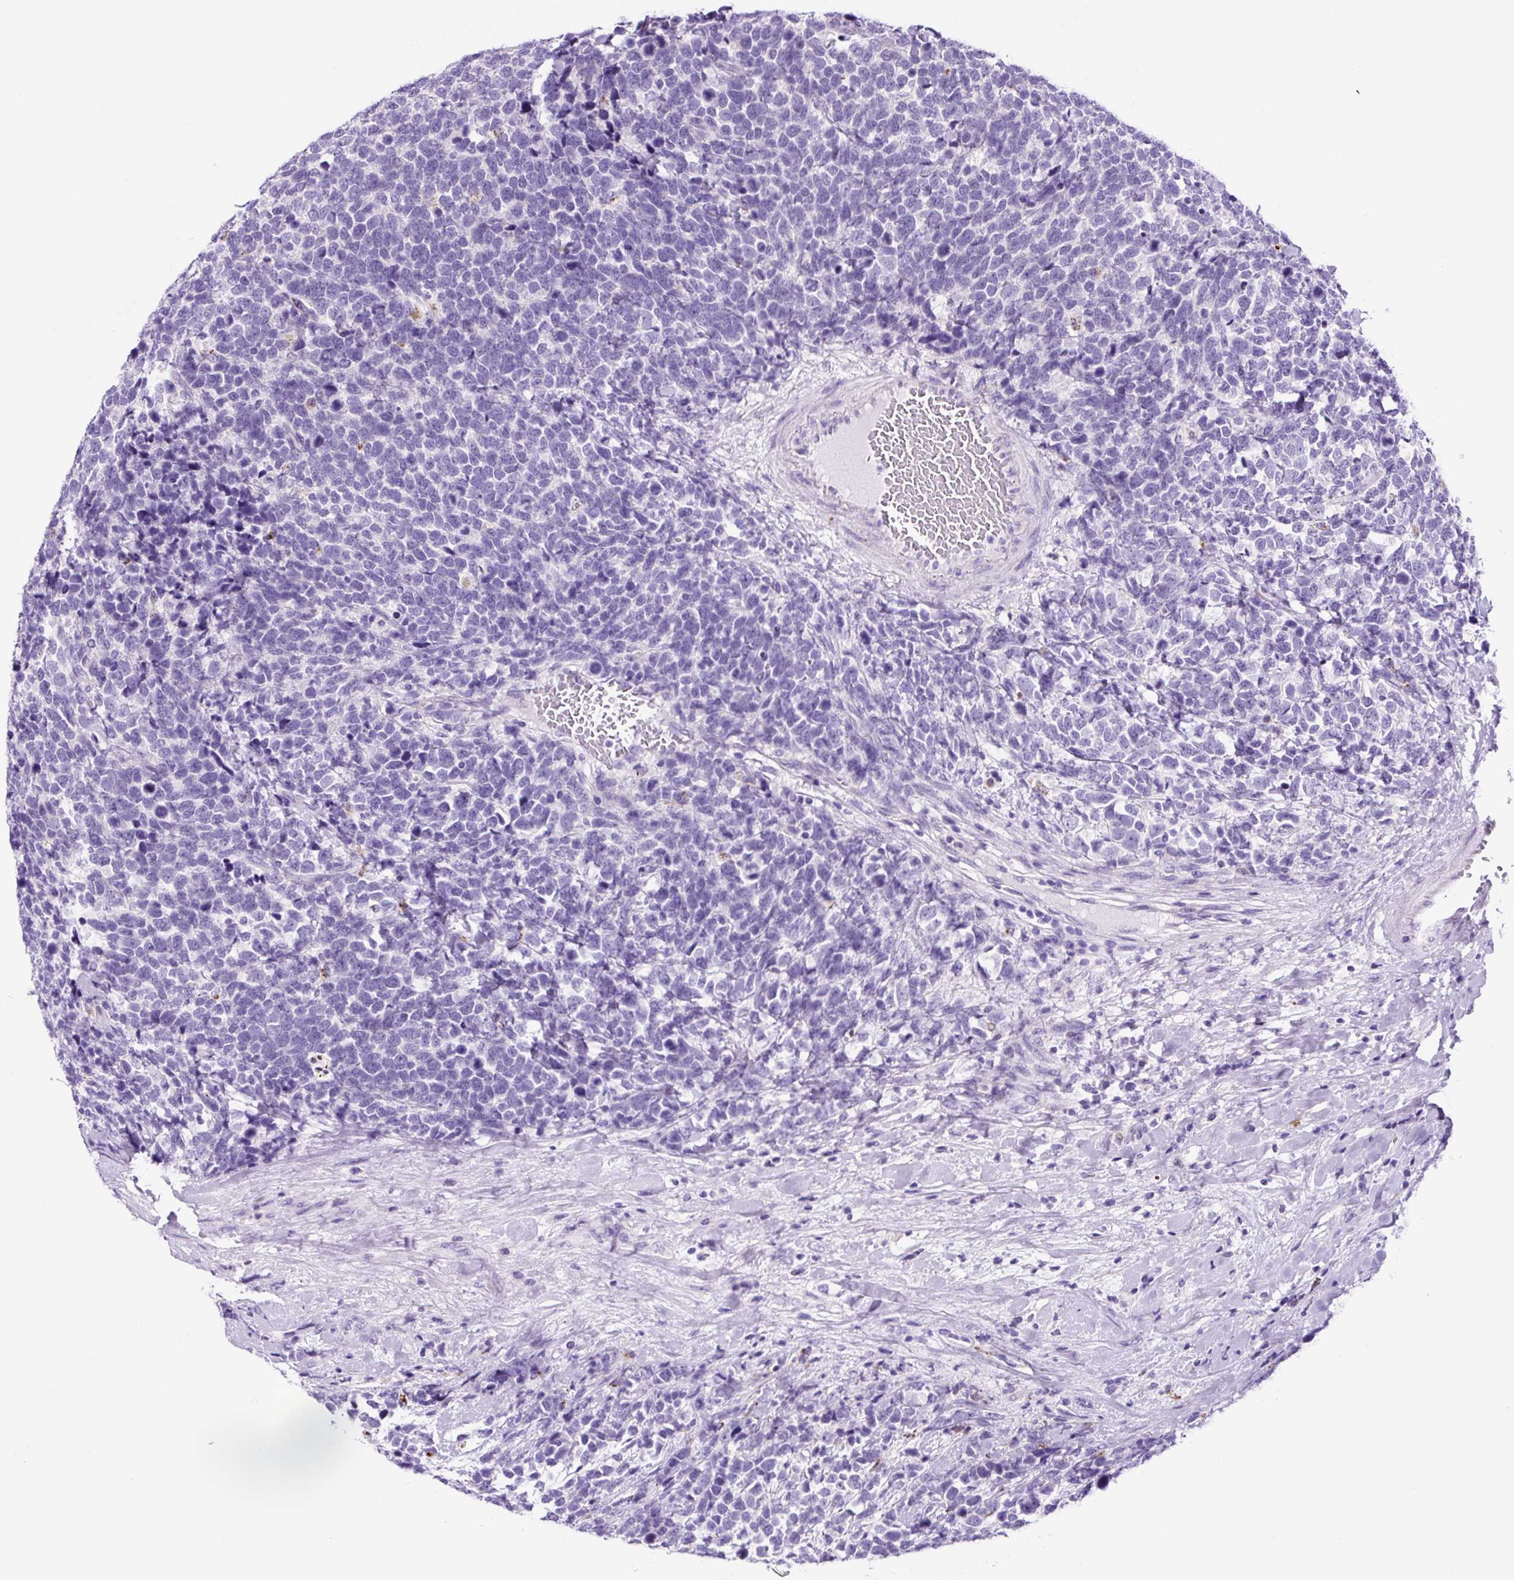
{"staining": {"intensity": "negative", "quantity": "none", "location": "none"}, "tissue": "urothelial cancer", "cell_type": "Tumor cells", "image_type": "cancer", "snomed": [{"axis": "morphology", "description": "Urothelial carcinoma, High grade"}, {"axis": "topography", "description": "Urinary bladder"}], "caption": "DAB (3,3'-diaminobenzidine) immunohistochemical staining of urothelial cancer displays no significant staining in tumor cells. (DAB (3,3'-diaminobenzidine) immunohistochemistry visualized using brightfield microscopy, high magnification).", "gene": "LCN10", "patient": {"sex": "female", "age": 82}}